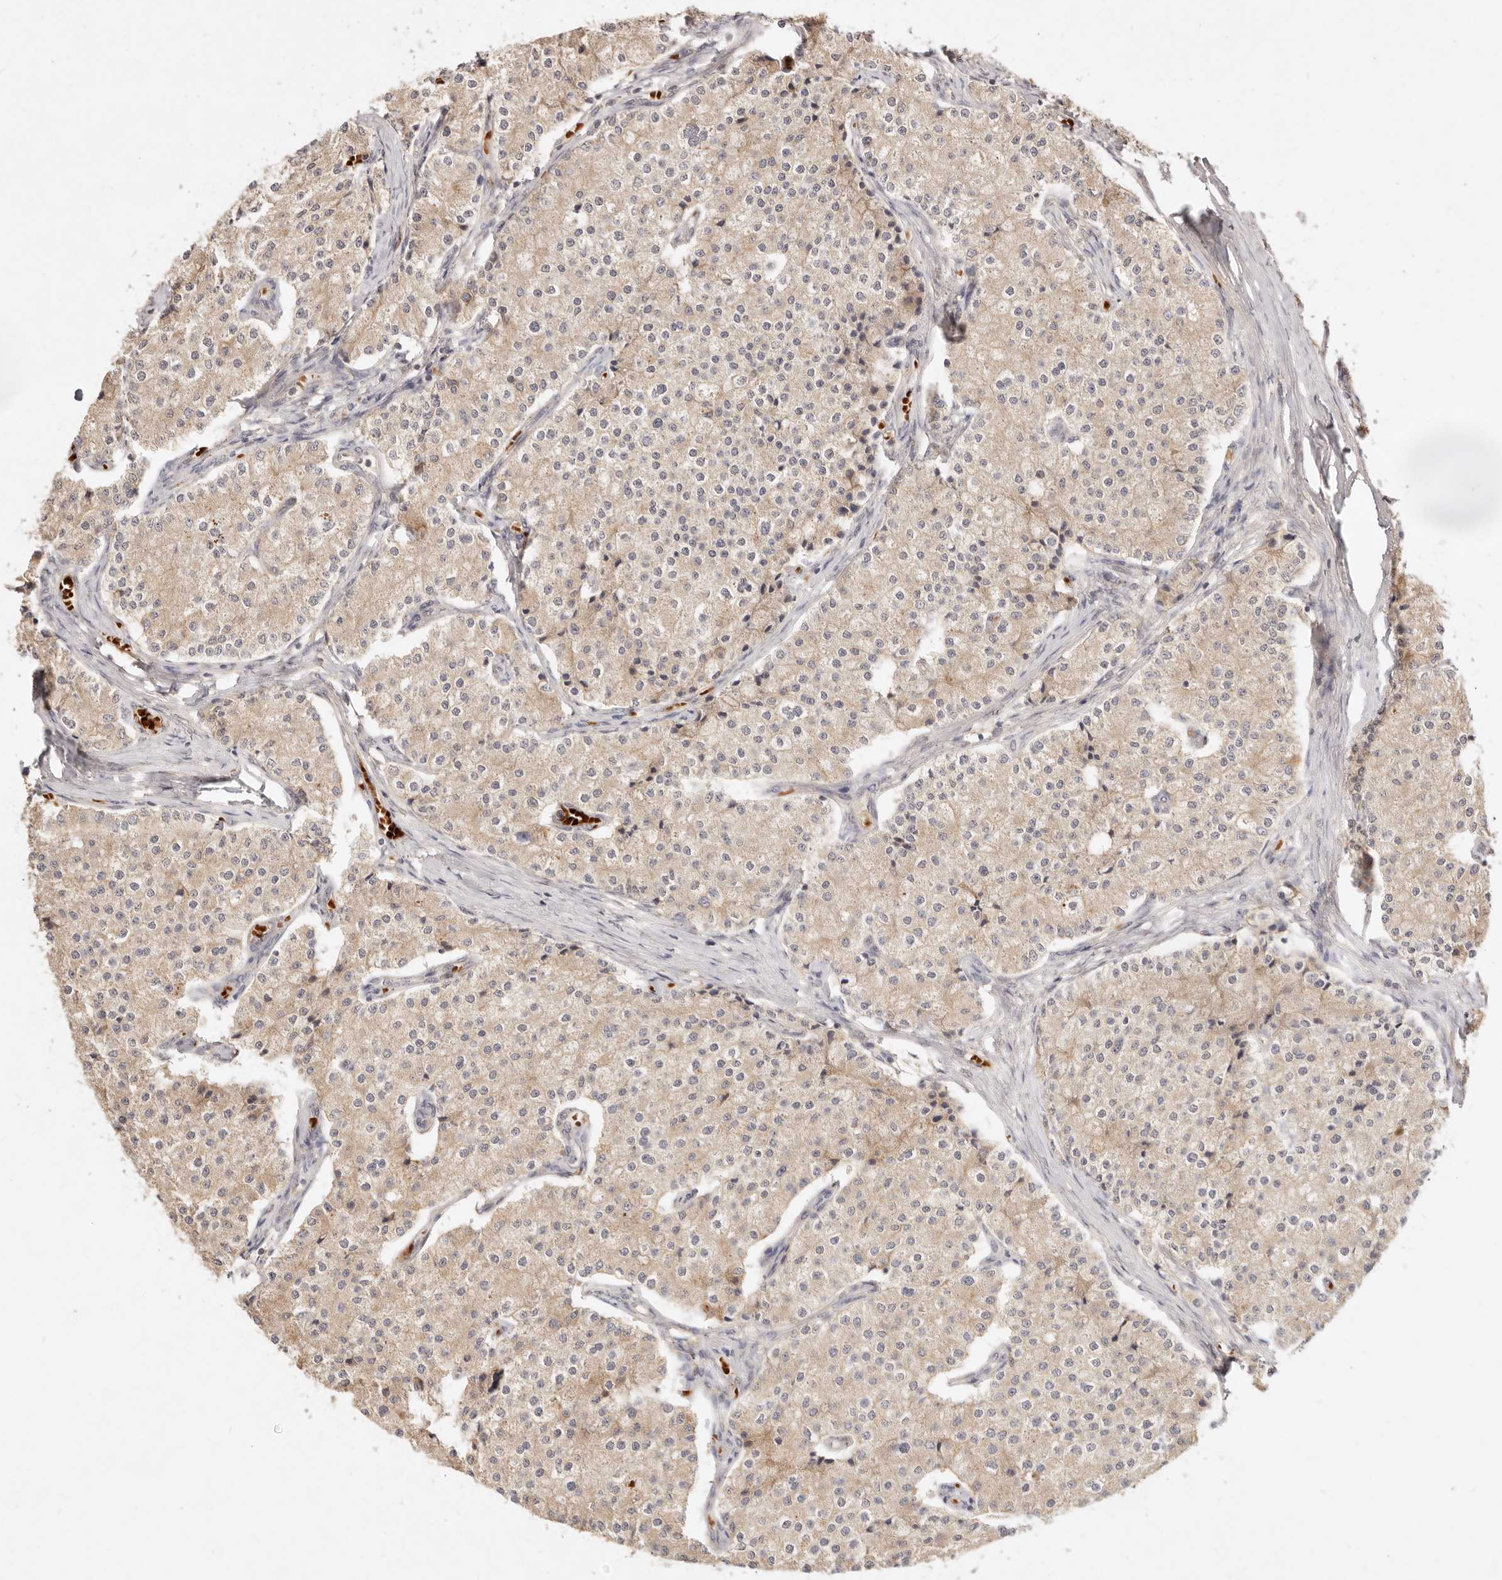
{"staining": {"intensity": "weak", "quantity": ">75%", "location": "cytoplasmic/membranous"}, "tissue": "carcinoid", "cell_type": "Tumor cells", "image_type": "cancer", "snomed": [{"axis": "morphology", "description": "Carcinoid, malignant, NOS"}, {"axis": "topography", "description": "Colon"}], "caption": "Malignant carcinoid was stained to show a protein in brown. There is low levels of weak cytoplasmic/membranous staining in about >75% of tumor cells.", "gene": "FREM2", "patient": {"sex": "female", "age": 52}}